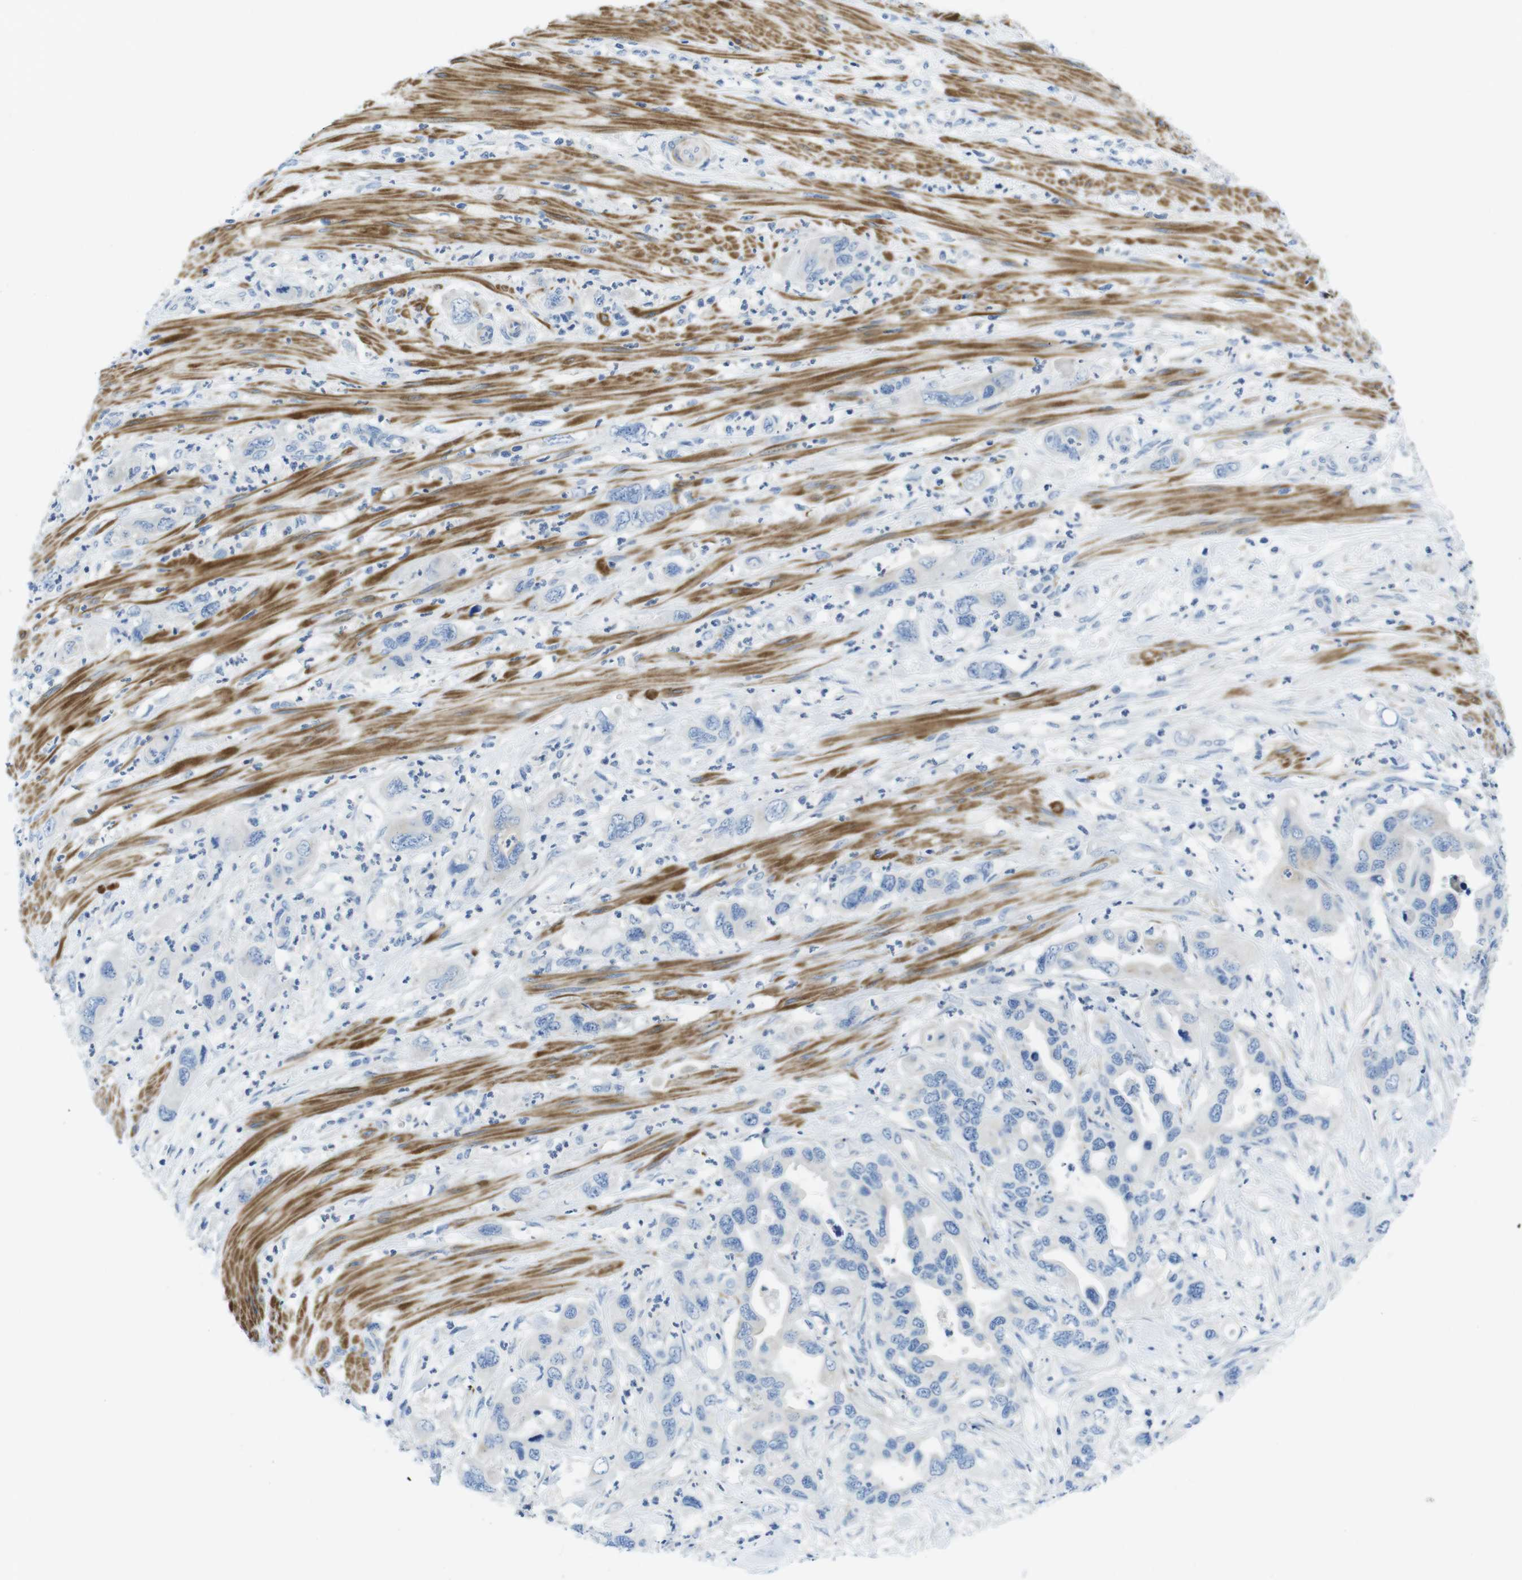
{"staining": {"intensity": "negative", "quantity": "none", "location": "none"}, "tissue": "pancreatic cancer", "cell_type": "Tumor cells", "image_type": "cancer", "snomed": [{"axis": "morphology", "description": "Adenocarcinoma, NOS"}, {"axis": "topography", "description": "Pancreas"}], "caption": "Histopathology image shows no protein expression in tumor cells of pancreatic cancer (adenocarcinoma) tissue.", "gene": "ASIC5", "patient": {"sex": "female", "age": 71}}